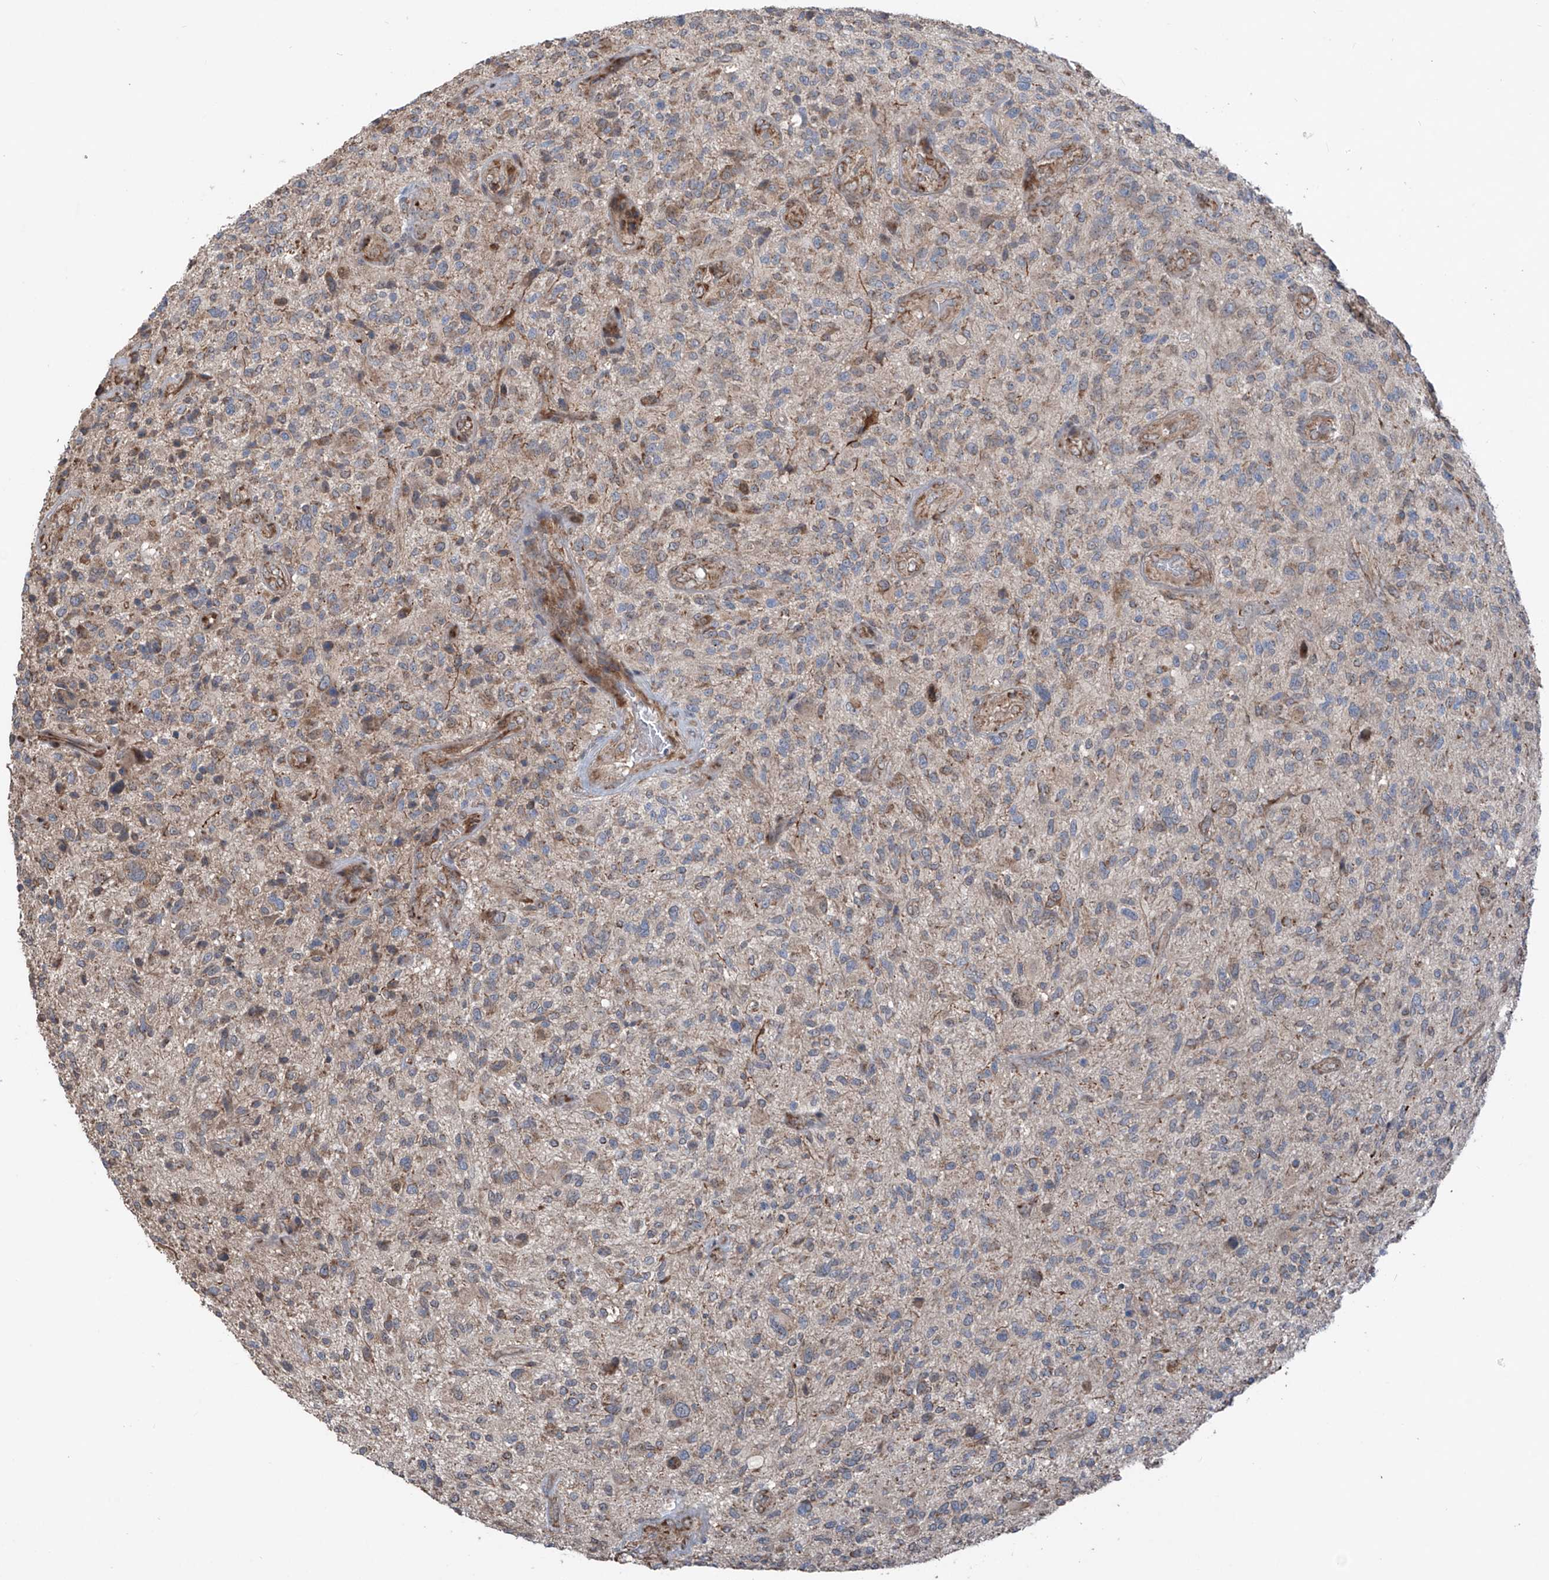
{"staining": {"intensity": "weak", "quantity": "<25%", "location": "cytoplasmic/membranous"}, "tissue": "glioma", "cell_type": "Tumor cells", "image_type": "cancer", "snomed": [{"axis": "morphology", "description": "Glioma, malignant, High grade"}, {"axis": "topography", "description": "Brain"}], "caption": "Human malignant glioma (high-grade) stained for a protein using immunohistochemistry demonstrates no positivity in tumor cells.", "gene": "SAMD3", "patient": {"sex": "male", "age": 47}}